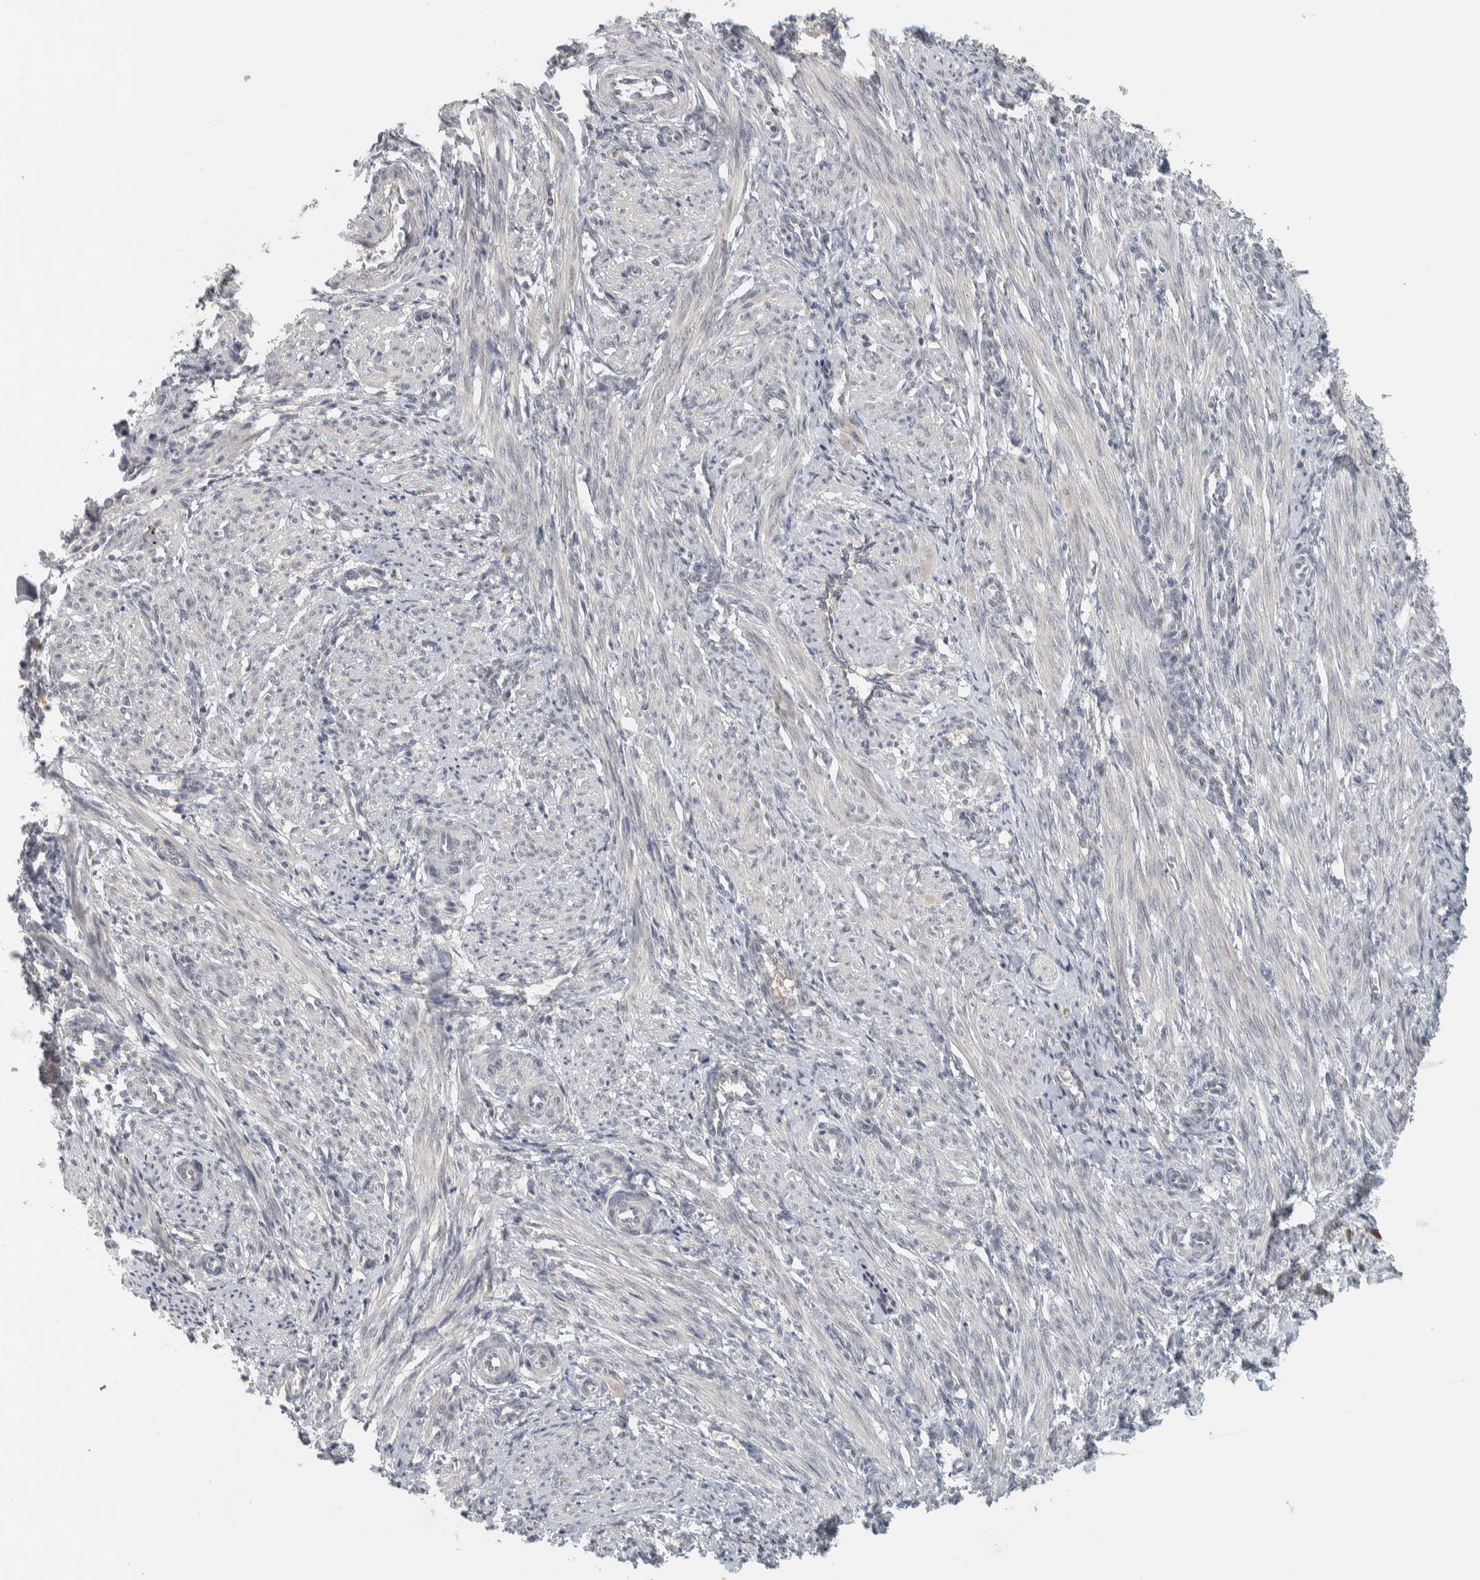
{"staining": {"intensity": "negative", "quantity": "none", "location": "none"}, "tissue": "smooth muscle", "cell_type": "Smooth muscle cells", "image_type": "normal", "snomed": [{"axis": "morphology", "description": "Normal tissue, NOS"}, {"axis": "topography", "description": "Endometrium"}], "caption": "Image shows no significant protein positivity in smooth muscle cells of unremarkable smooth muscle. Brightfield microscopy of immunohistochemistry stained with DAB (3,3'-diaminobenzidine) (brown) and hematoxylin (blue), captured at high magnification.", "gene": "AFP", "patient": {"sex": "female", "age": 33}}